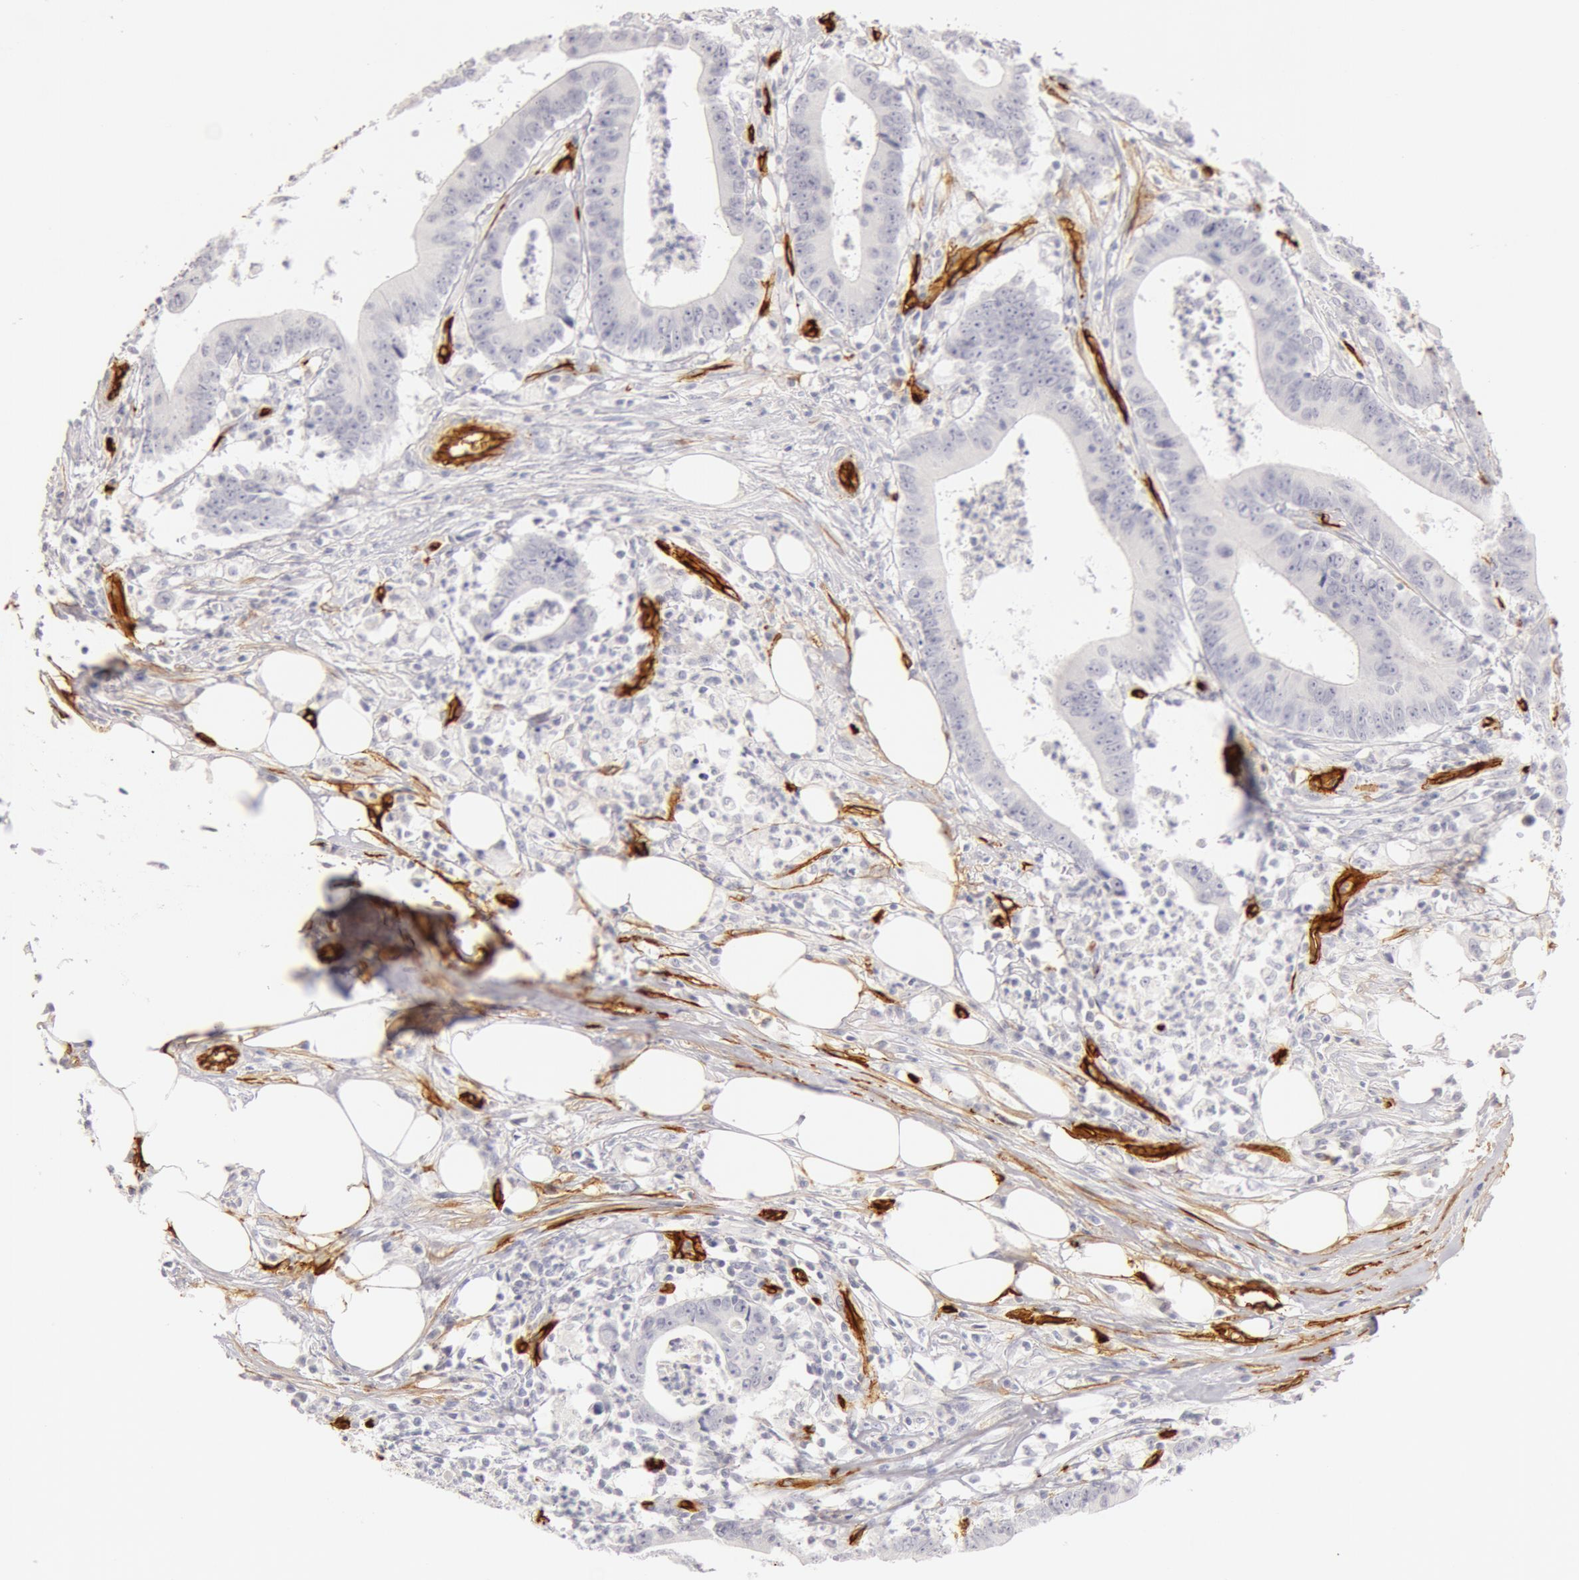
{"staining": {"intensity": "negative", "quantity": "none", "location": "none"}, "tissue": "colorectal cancer", "cell_type": "Tumor cells", "image_type": "cancer", "snomed": [{"axis": "morphology", "description": "Adenocarcinoma, NOS"}, {"axis": "topography", "description": "Colon"}], "caption": "DAB (3,3'-diaminobenzidine) immunohistochemical staining of colorectal adenocarcinoma exhibits no significant staining in tumor cells.", "gene": "AQP1", "patient": {"sex": "male", "age": 55}}